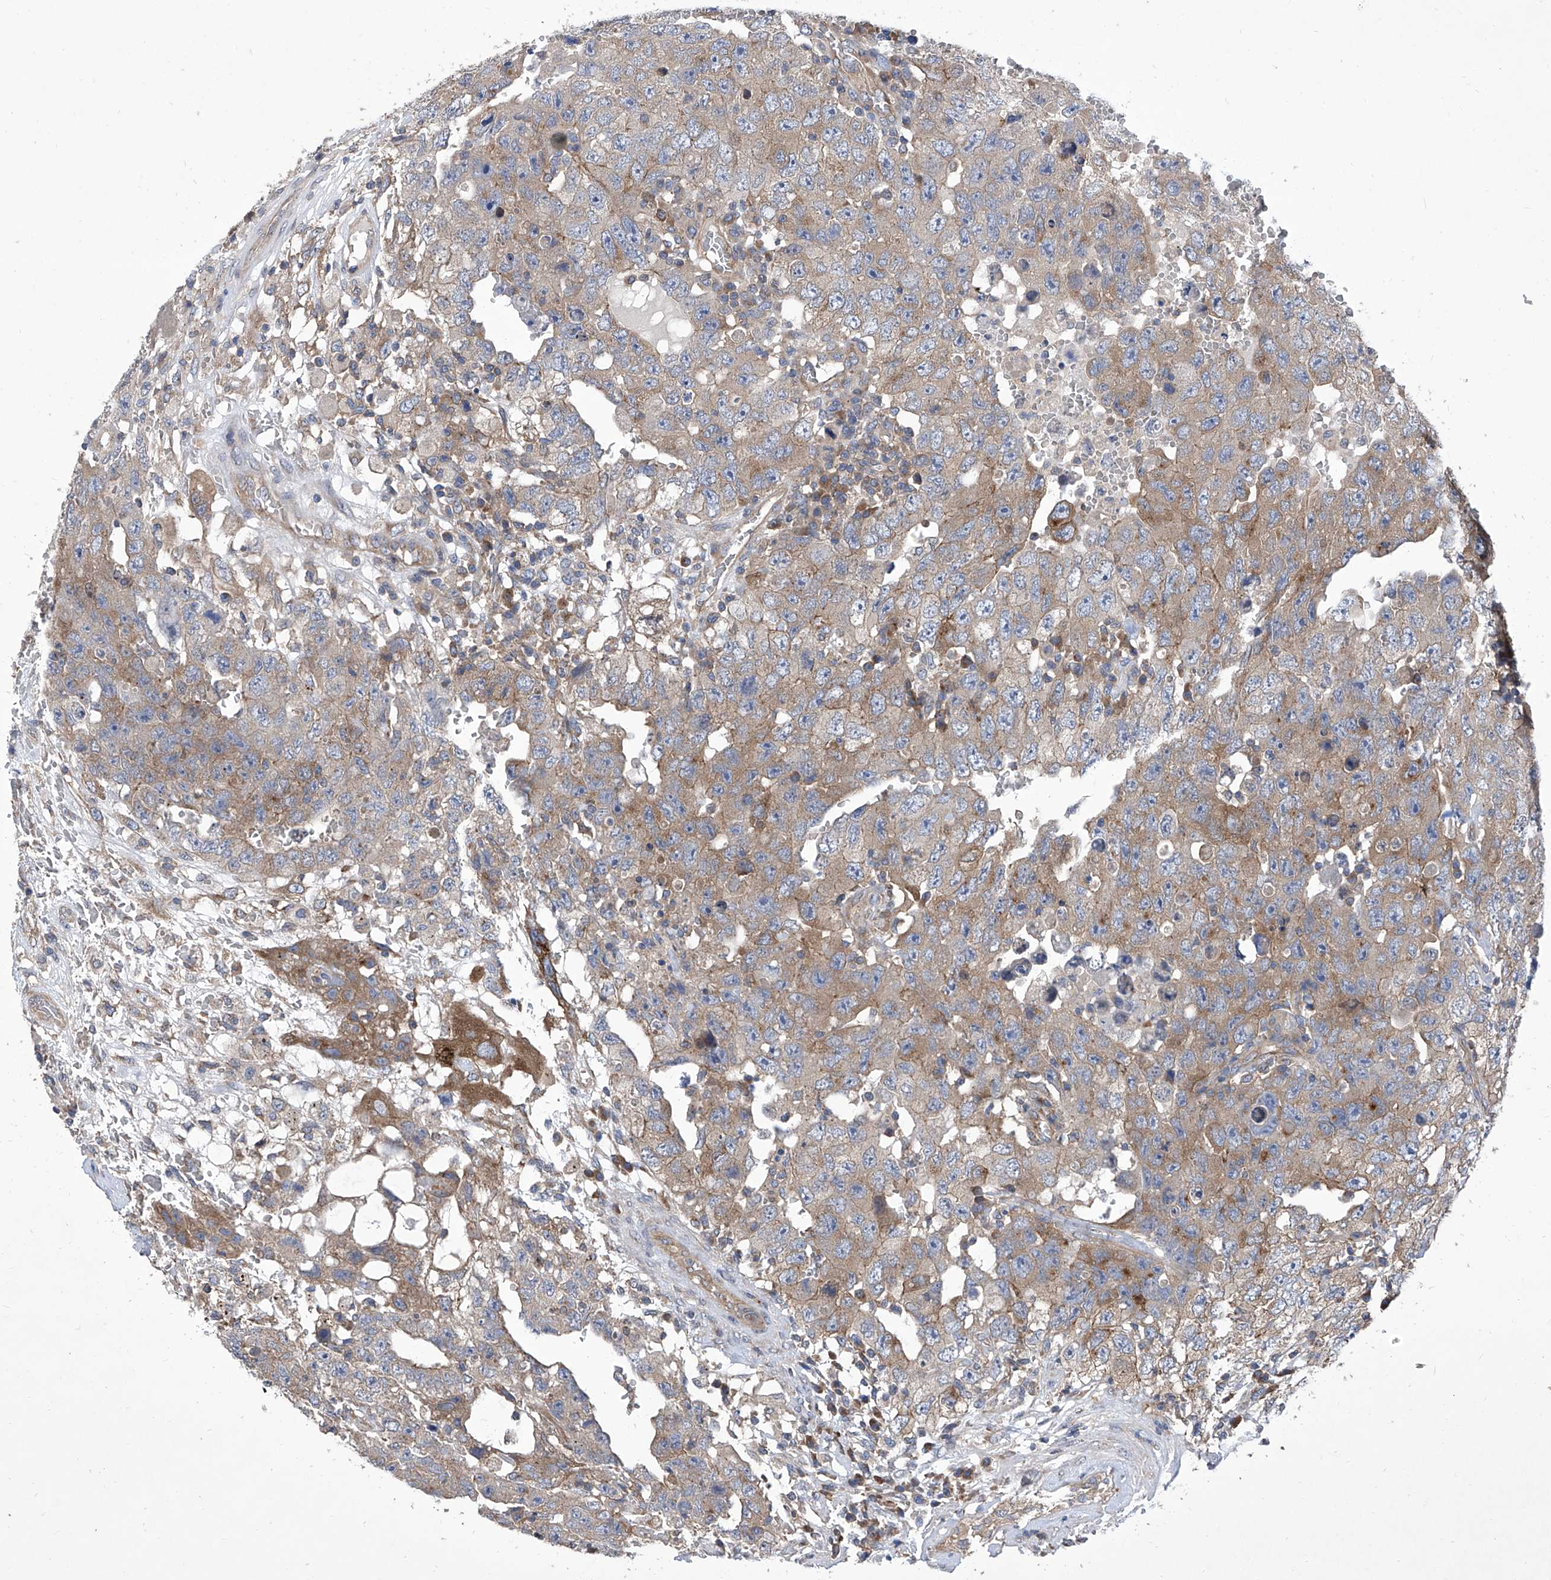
{"staining": {"intensity": "weak", "quantity": "25%-75%", "location": "cytoplasmic/membranous"}, "tissue": "testis cancer", "cell_type": "Tumor cells", "image_type": "cancer", "snomed": [{"axis": "morphology", "description": "Carcinoma, Embryonal, NOS"}, {"axis": "topography", "description": "Testis"}], "caption": "Immunohistochemistry (IHC) (DAB) staining of human testis cancer shows weak cytoplasmic/membranous protein staining in about 25%-75% of tumor cells.", "gene": "TJAP1", "patient": {"sex": "male", "age": 26}}